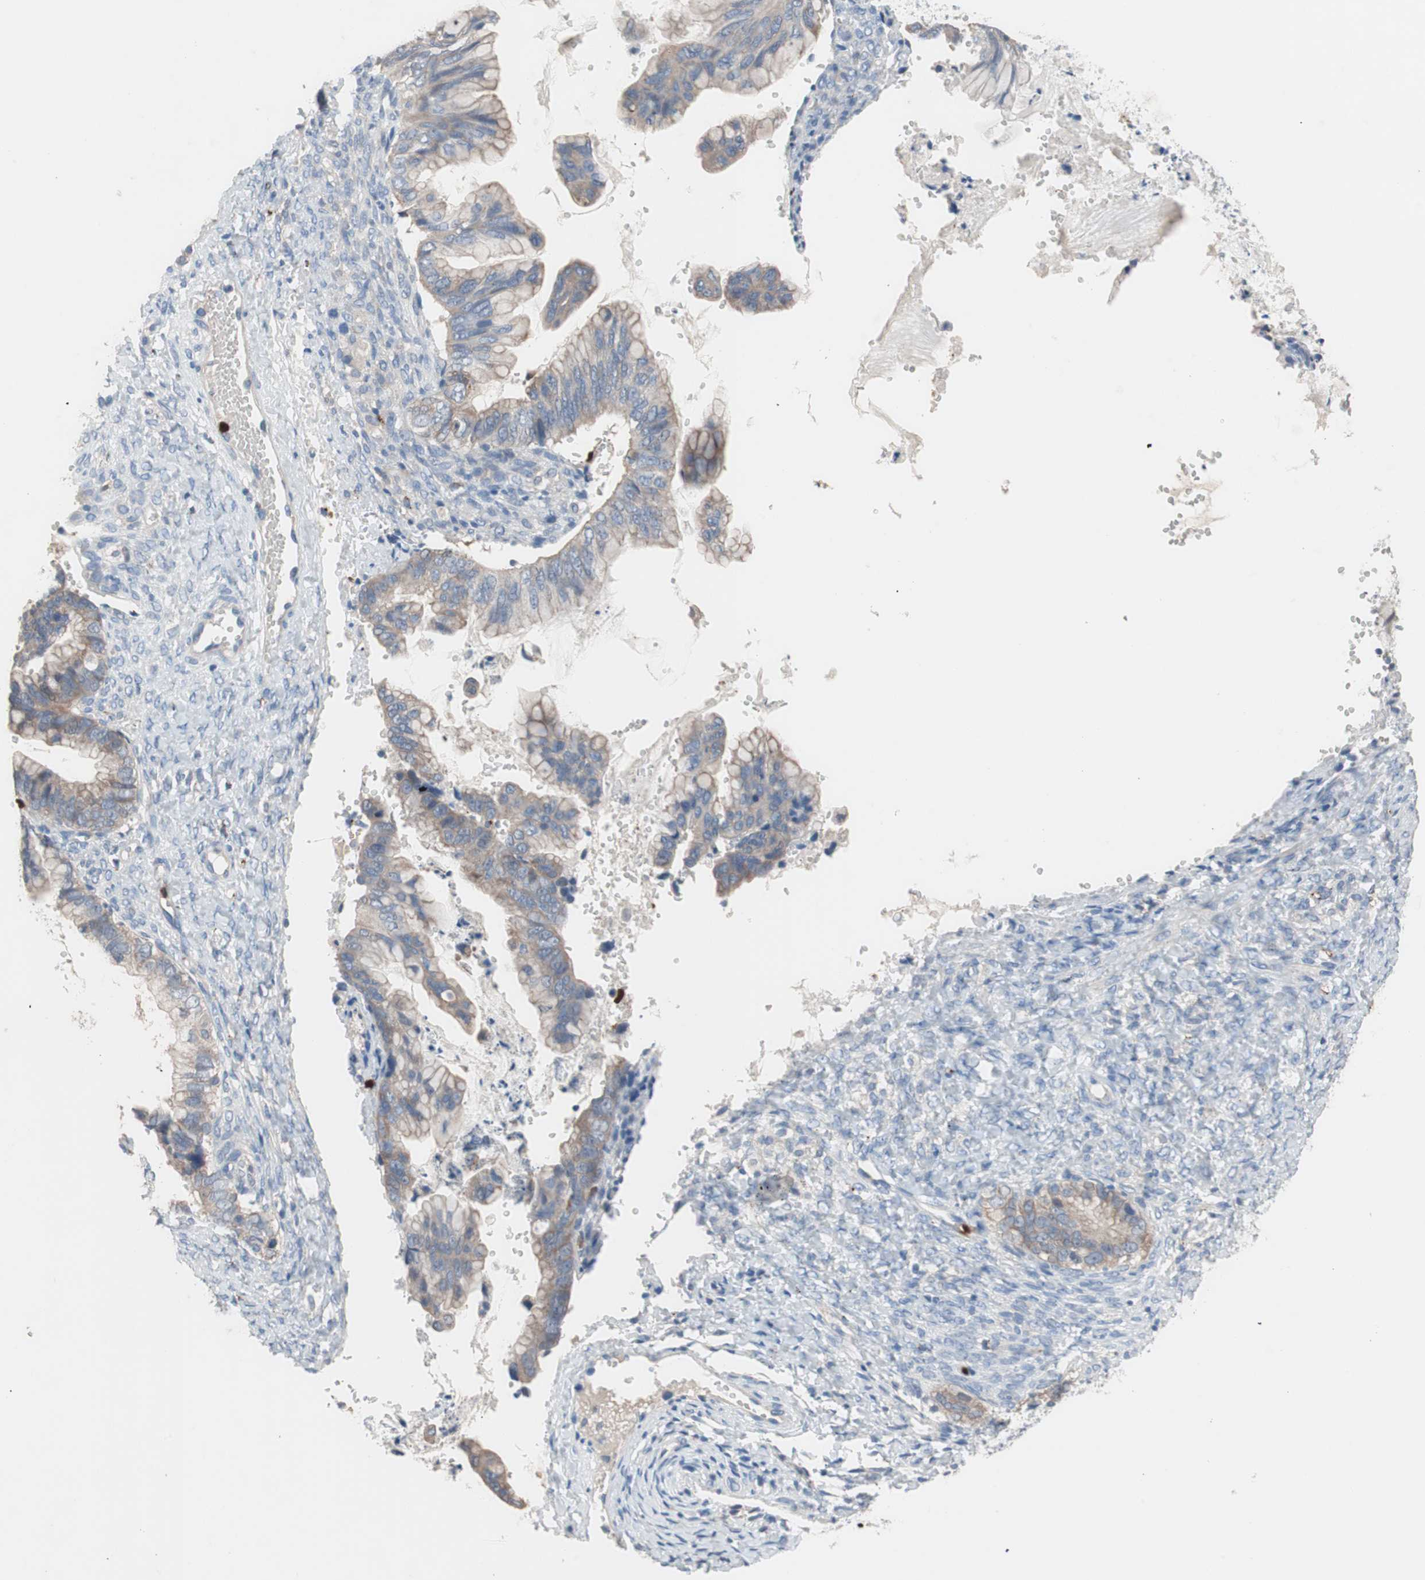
{"staining": {"intensity": "weak", "quantity": "25%-75%", "location": "cytoplasmic/membranous"}, "tissue": "ovarian cancer", "cell_type": "Tumor cells", "image_type": "cancer", "snomed": [{"axis": "morphology", "description": "Cystadenocarcinoma, mucinous, NOS"}, {"axis": "topography", "description": "Ovary"}], "caption": "IHC histopathology image of neoplastic tissue: ovarian mucinous cystadenocarcinoma stained using immunohistochemistry (IHC) exhibits low levels of weak protein expression localized specifically in the cytoplasmic/membranous of tumor cells, appearing as a cytoplasmic/membranous brown color.", "gene": "CLEC4D", "patient": {"sex": "female", "age": 36}}